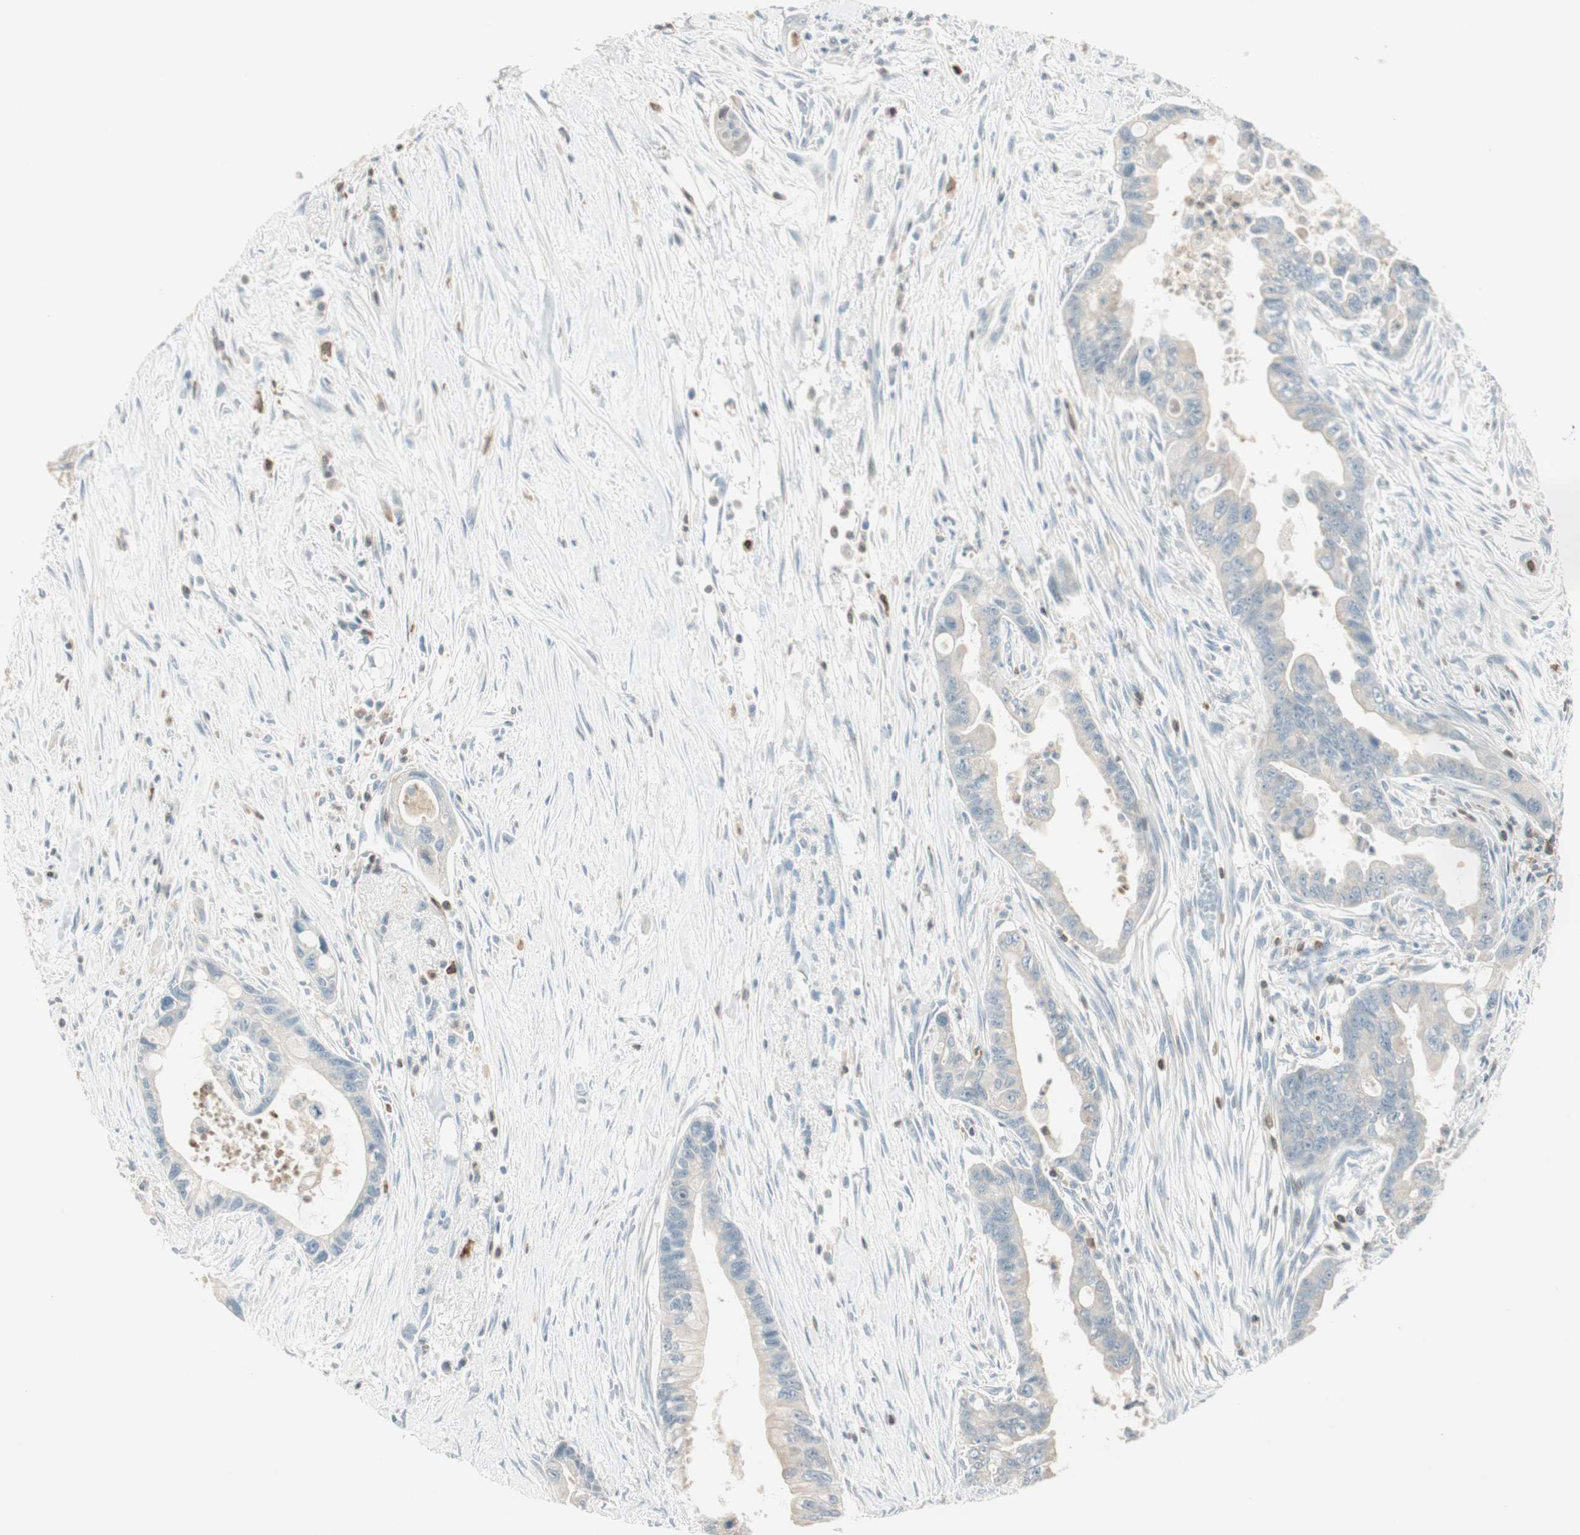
{"staining": {"intensity": "weak", "quantity": "25%-75%", "location": "cytoplasmic/membranous"}, "tissue": "pancreatic cancer", "cell_type": "Tumor cells", "image_type": "cancer", "snomed": [{"axis": "morphology", "description": "Adenocarcinoma, NOS"}, {"axis": "topography", "description": "Pancreas"}], "caption": "Immunohistochemistry (DAB (3,3'-diaminobenzidine)) staining of human pancreatic cancer (adenocarcinoma) reveals weak cytoplasmic/membranous protein expression in approximately 25%-75% of tumor cells. (IHC, brightfield microscopy, high magnification).", "gene": "HPGD", "patient": {"sex": "male", "age": 70}}